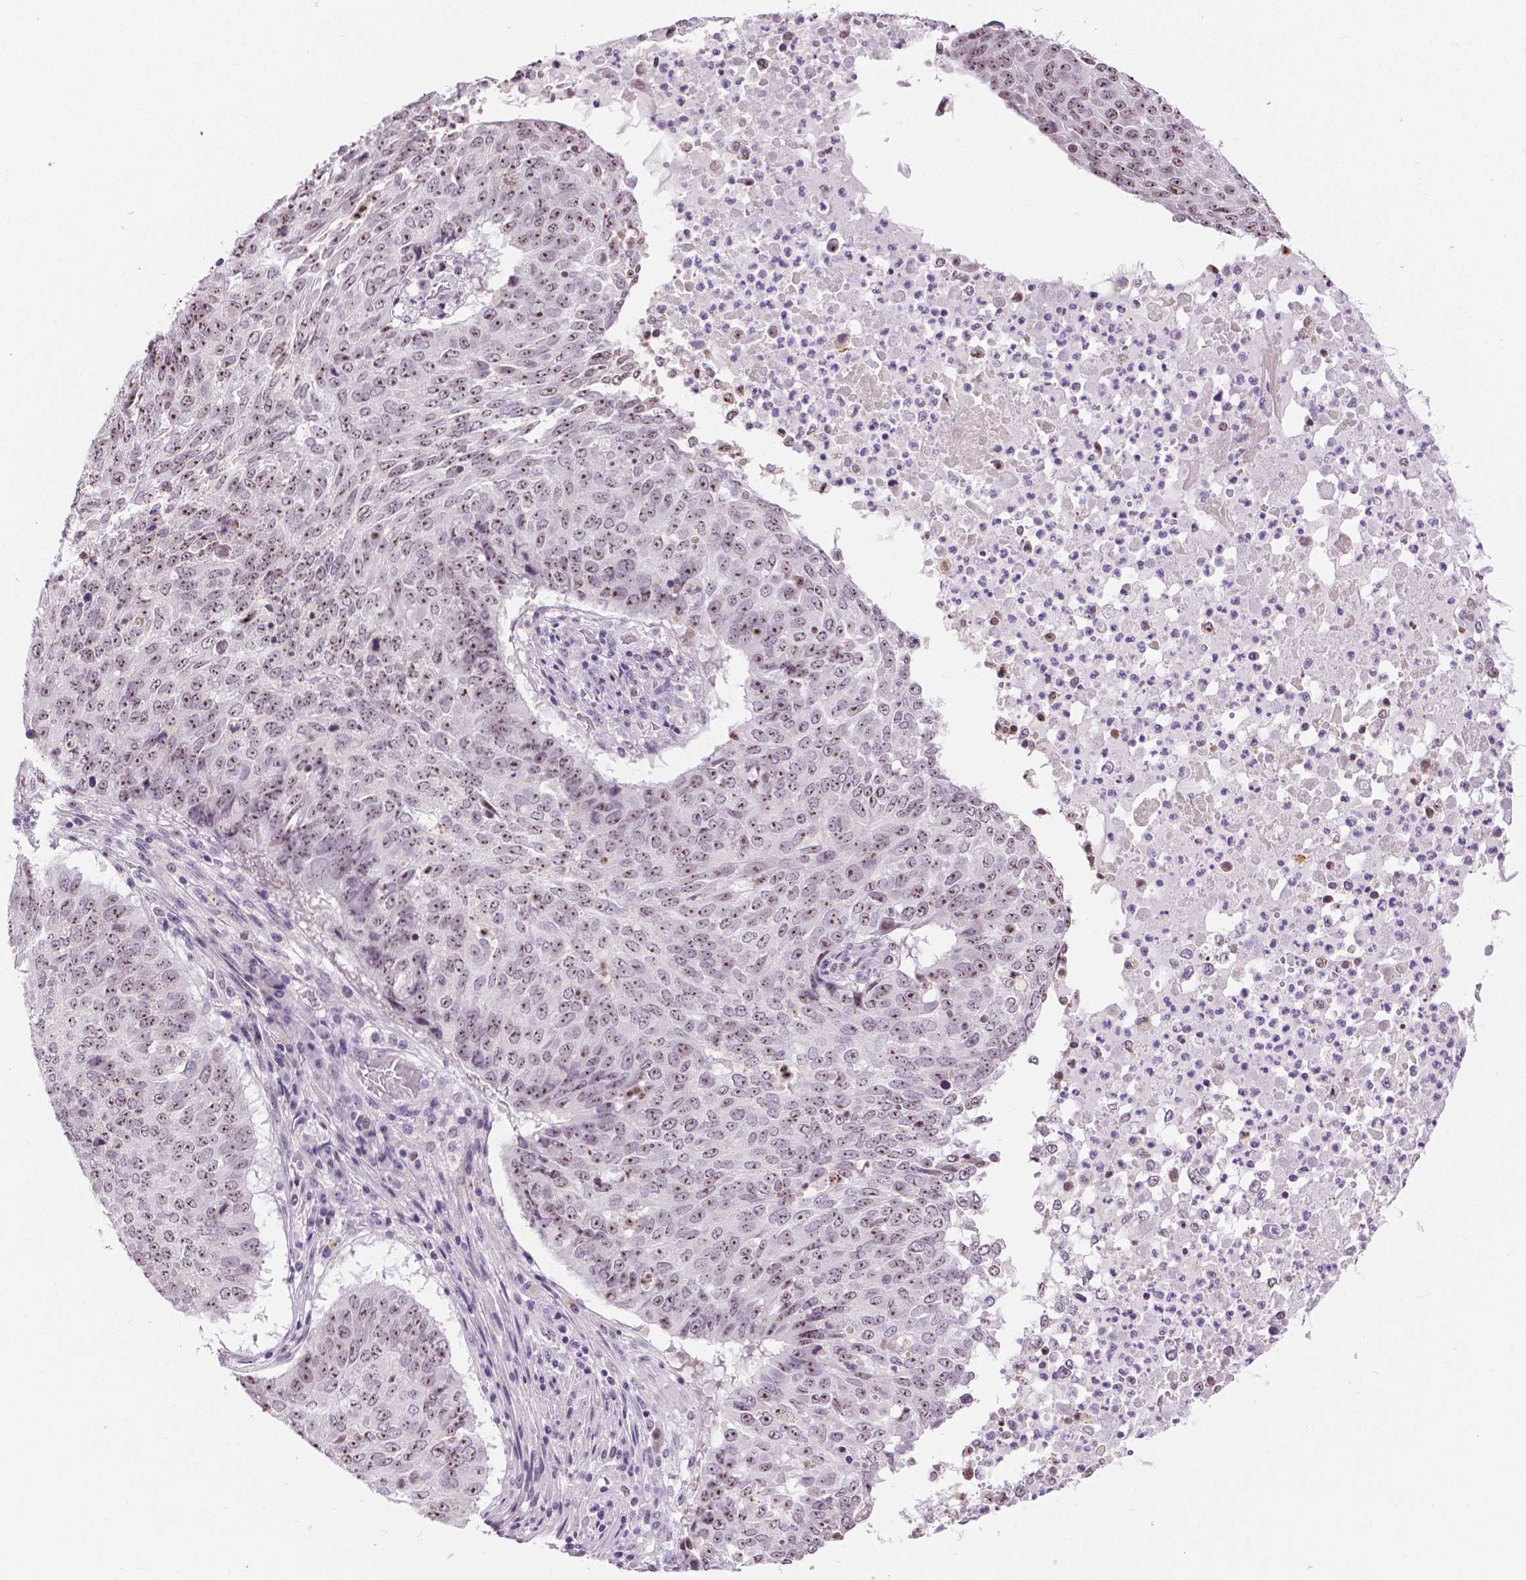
{"staining": {"intensity": "moderate", "quantity": ">75%", "location": "nuclear"}, "tissue": "lung cancer", "cell_type": "Tumor cells", "image_type": "cancer", "snomed": [{"axis": "morphology", "description": "Normal tissue, NOS"}, {"axis": "morphology", "description": "Squamous cell carcinoma, NOS"}, {"axis": "topography", "description": "Bronchus"}, {"axis": "topography", "description": "Lung"}], "caption": "IHC of human lung squamous cell carcinoma exhibits medium levels of moderate nuclear expression in approximately >75% of tumor cells. (DAB (3,3'-diaminobenzidine) IHC with brightfield microscopy, high magnification).", "gene": "NHP2", "patient": {"sex": "male", "age": 64}}